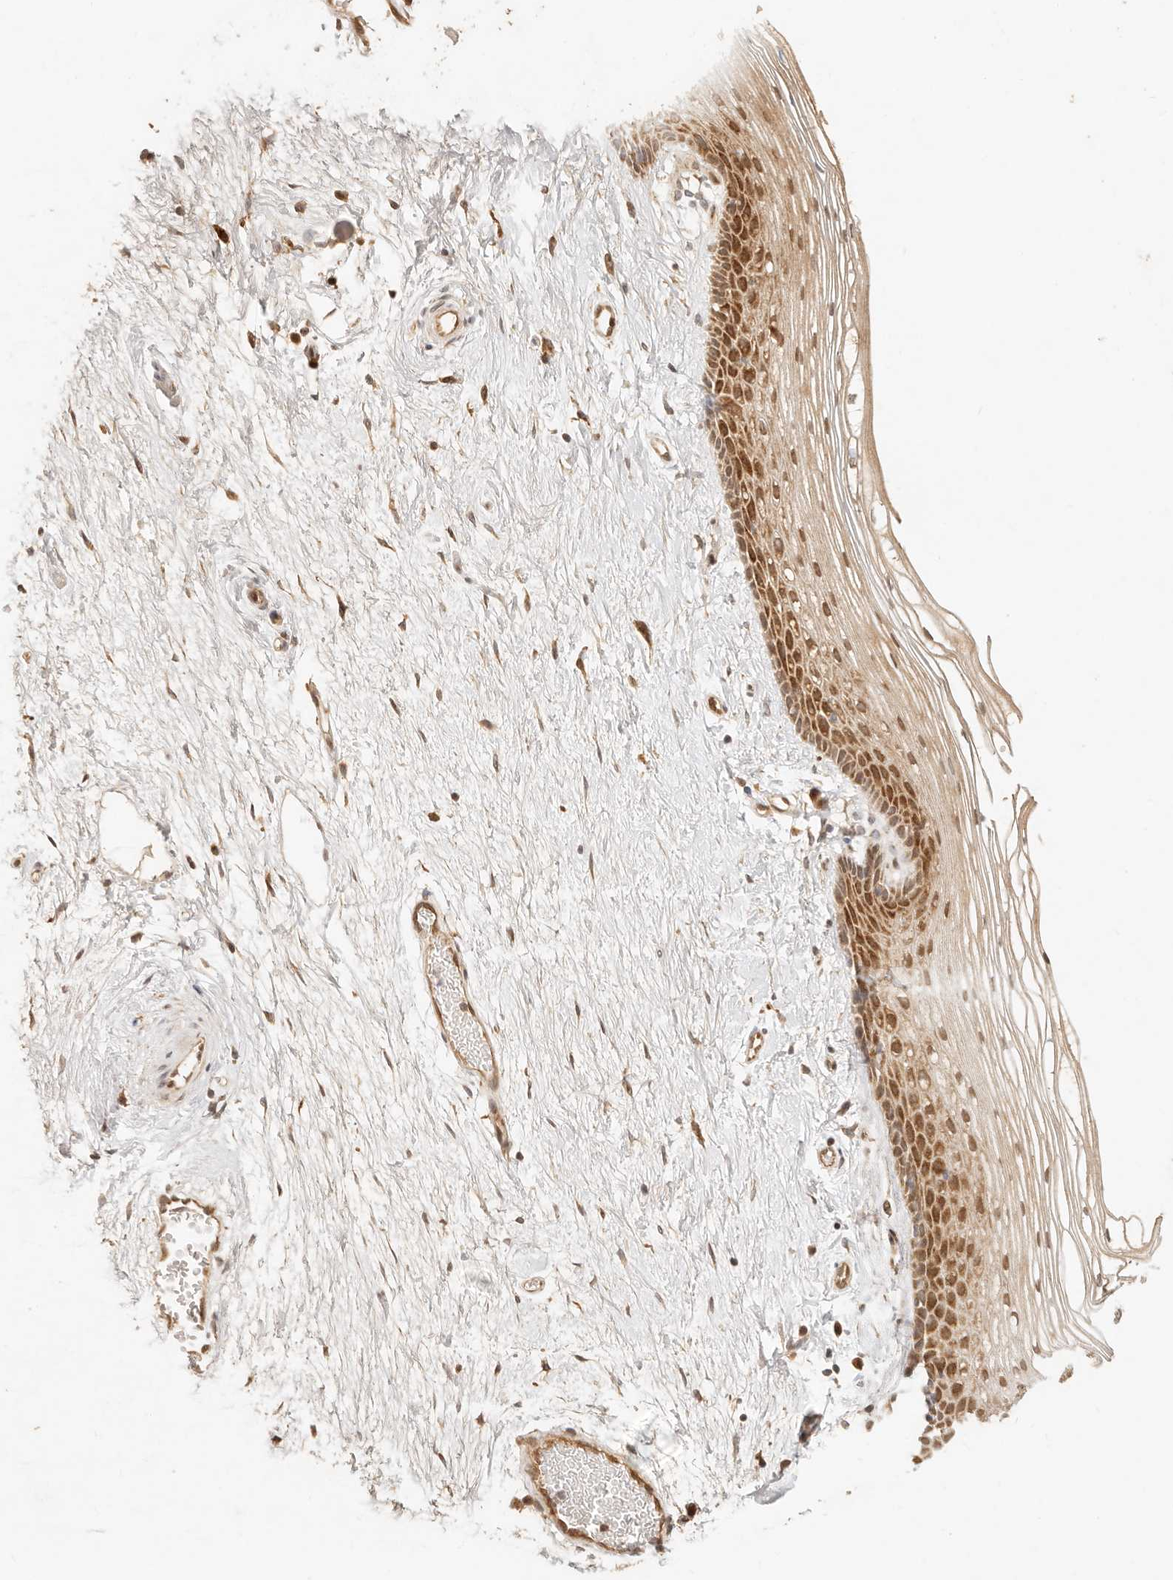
{"staining": {"intensity": "moderate", "quantity": ">75%", "location": "cytoplasmic/membranous"}, "tissue": "vagina", "cell_type": "Squamous epithelial cells", "image_type": "normal", "snomed": [{"axis": "morphology", "description": "Normal tissue, NOS"}, {"axis": "topography", "description": "Vagina"}], "caption": "Protein expression analysis of benign vagina reveals moderate cytoplasmic/membranous expression in about >75% of squamous epithelial cells. (brown staining indicates protein expression, while blue staining denotes nuclei).", "gene": "TIMM17A", "patient": {"sex": "female", "age": 46}}